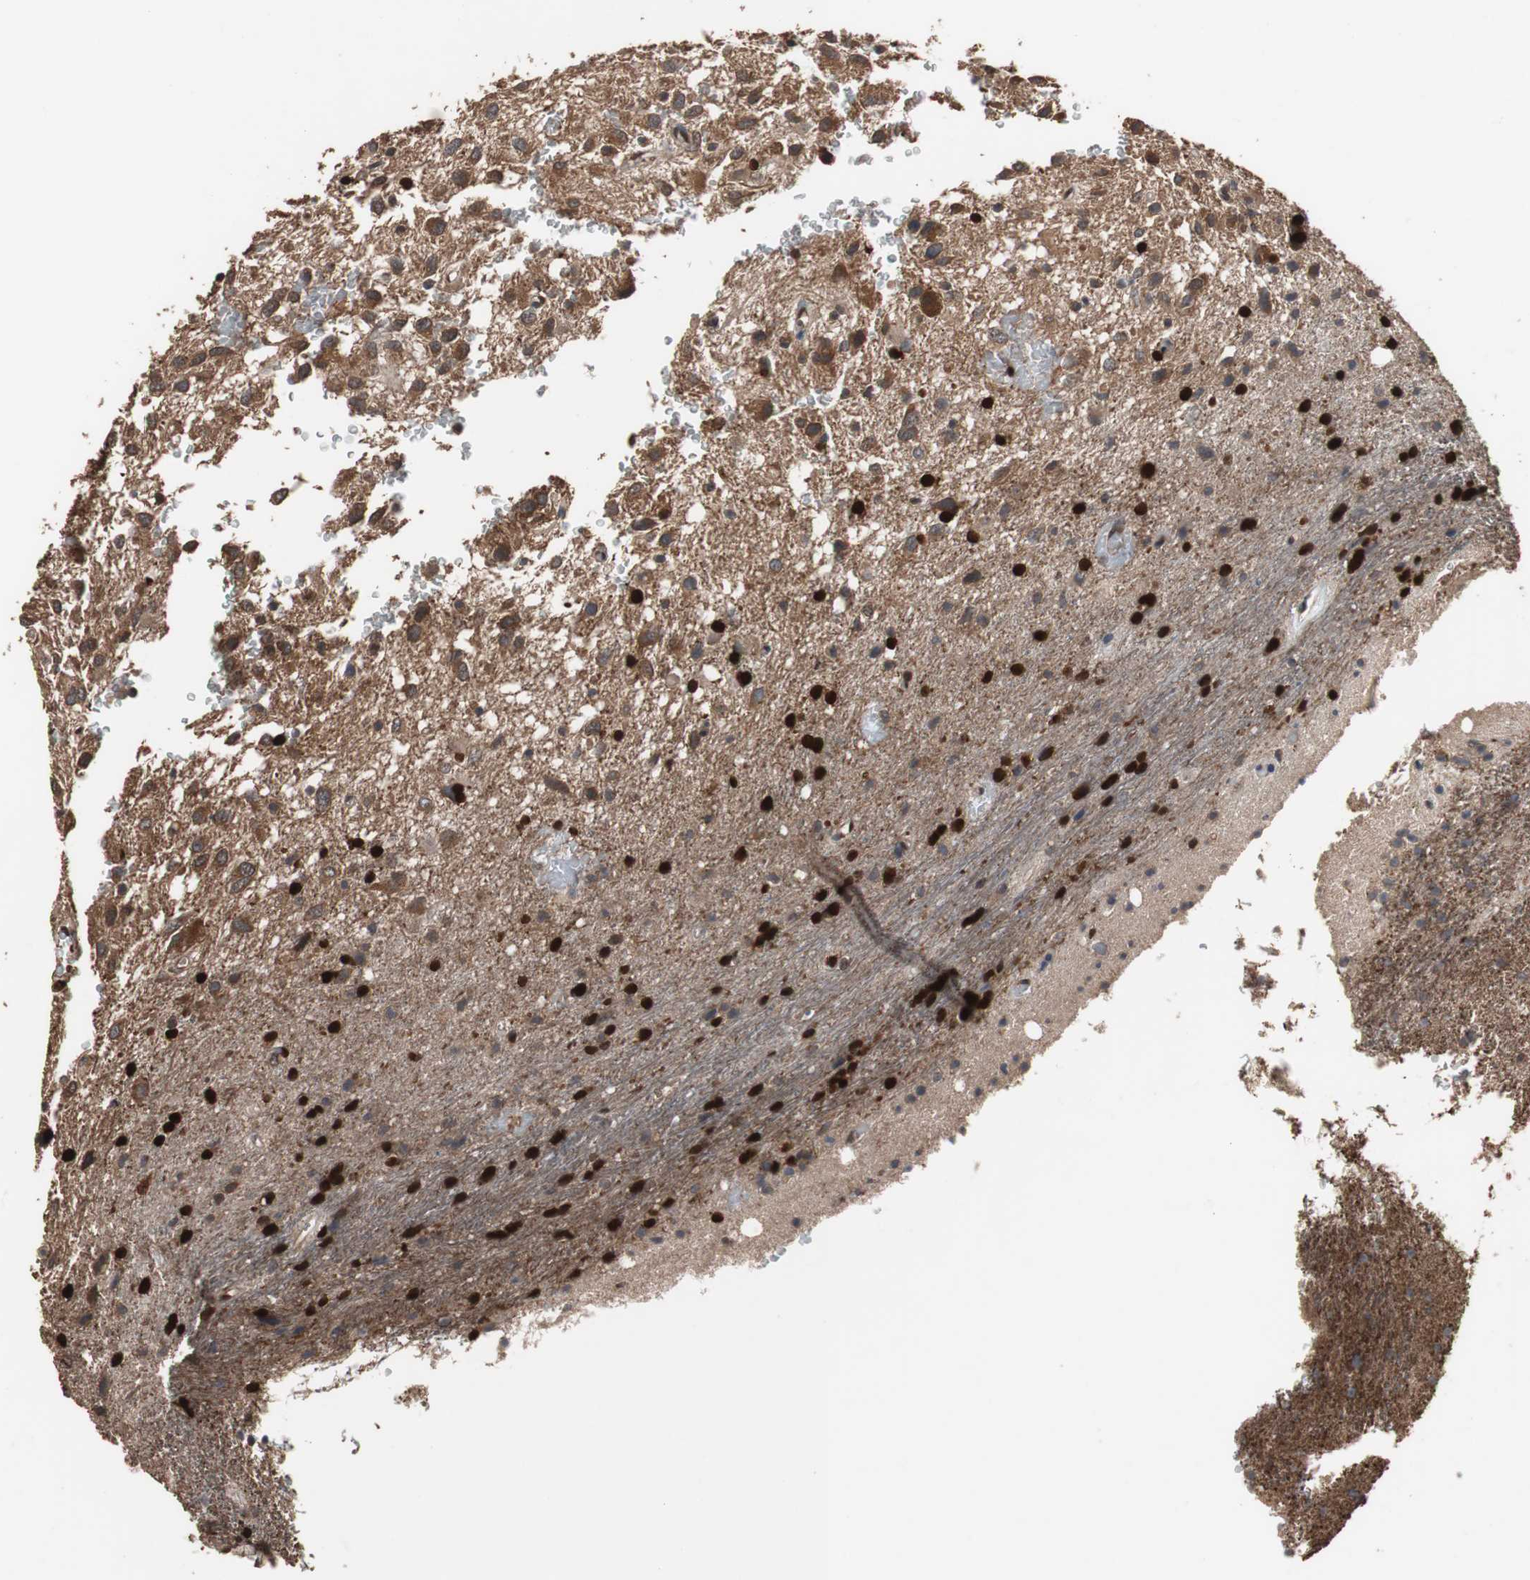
{"staining": {"intensity": "strong", "quantity": "25%-75%", "location": "cytoplasmic/membranous,nuclear"}, "tissue": "glioma", "cell_type": "Tumor cells", "image_type": "cancer", "snomed": [{"axis": "morphology", "description": "Glioma, malignant, Low grade"}, {"axis": "topography", "description": "Brain"}], "caption": "A high amount of strong cytoplasmic/membranous and nuclear expression is appreciated in about 25%-75% of tumor cells in low-grade glioma (malignant) tissue. (DAB (3,3'-diaminobenzidine) IHC with brightfield microscopy, high magnification).", "gene": "NDRG1", "patient": {"sex": "male", "age": 77}}